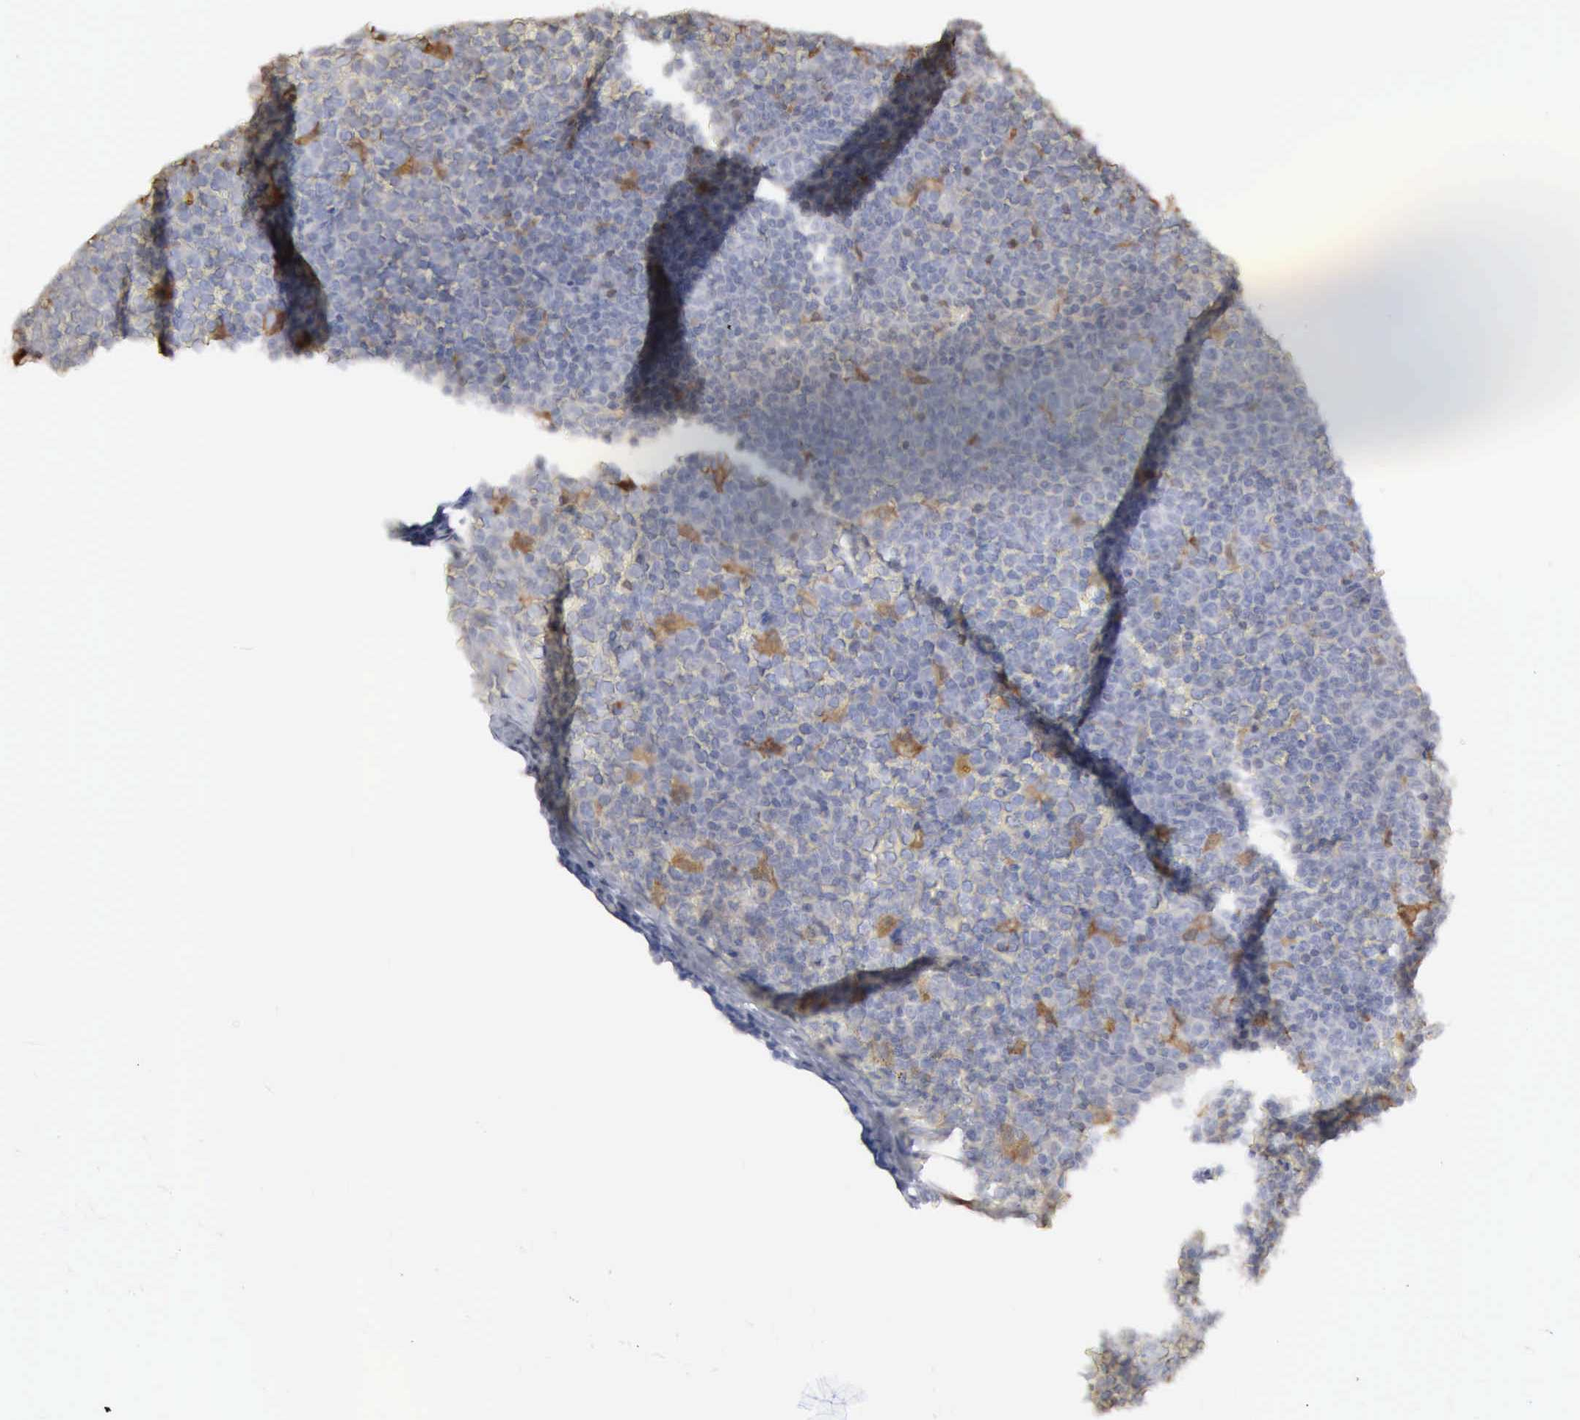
{"staining": {"intensity": "negative", "quantity": "none", "location": "none"}, "tissue": "lymphoma", "cell_type": "Tumor cells", "image_type": "cancer", "snomed": [{"axis": "morphology", "description": "Malignant lymphoma, non-Hodgkin's type, Low grade"}, {"axis": "topography", "description": "Lymph node"}], "caption": "Tumor cells are negative for brown protein staining in low-grade malignant lymphoma, non-Hodgkin's type.", "gene": "STAT1", "patient": {"sex": "male", "age": 50}}